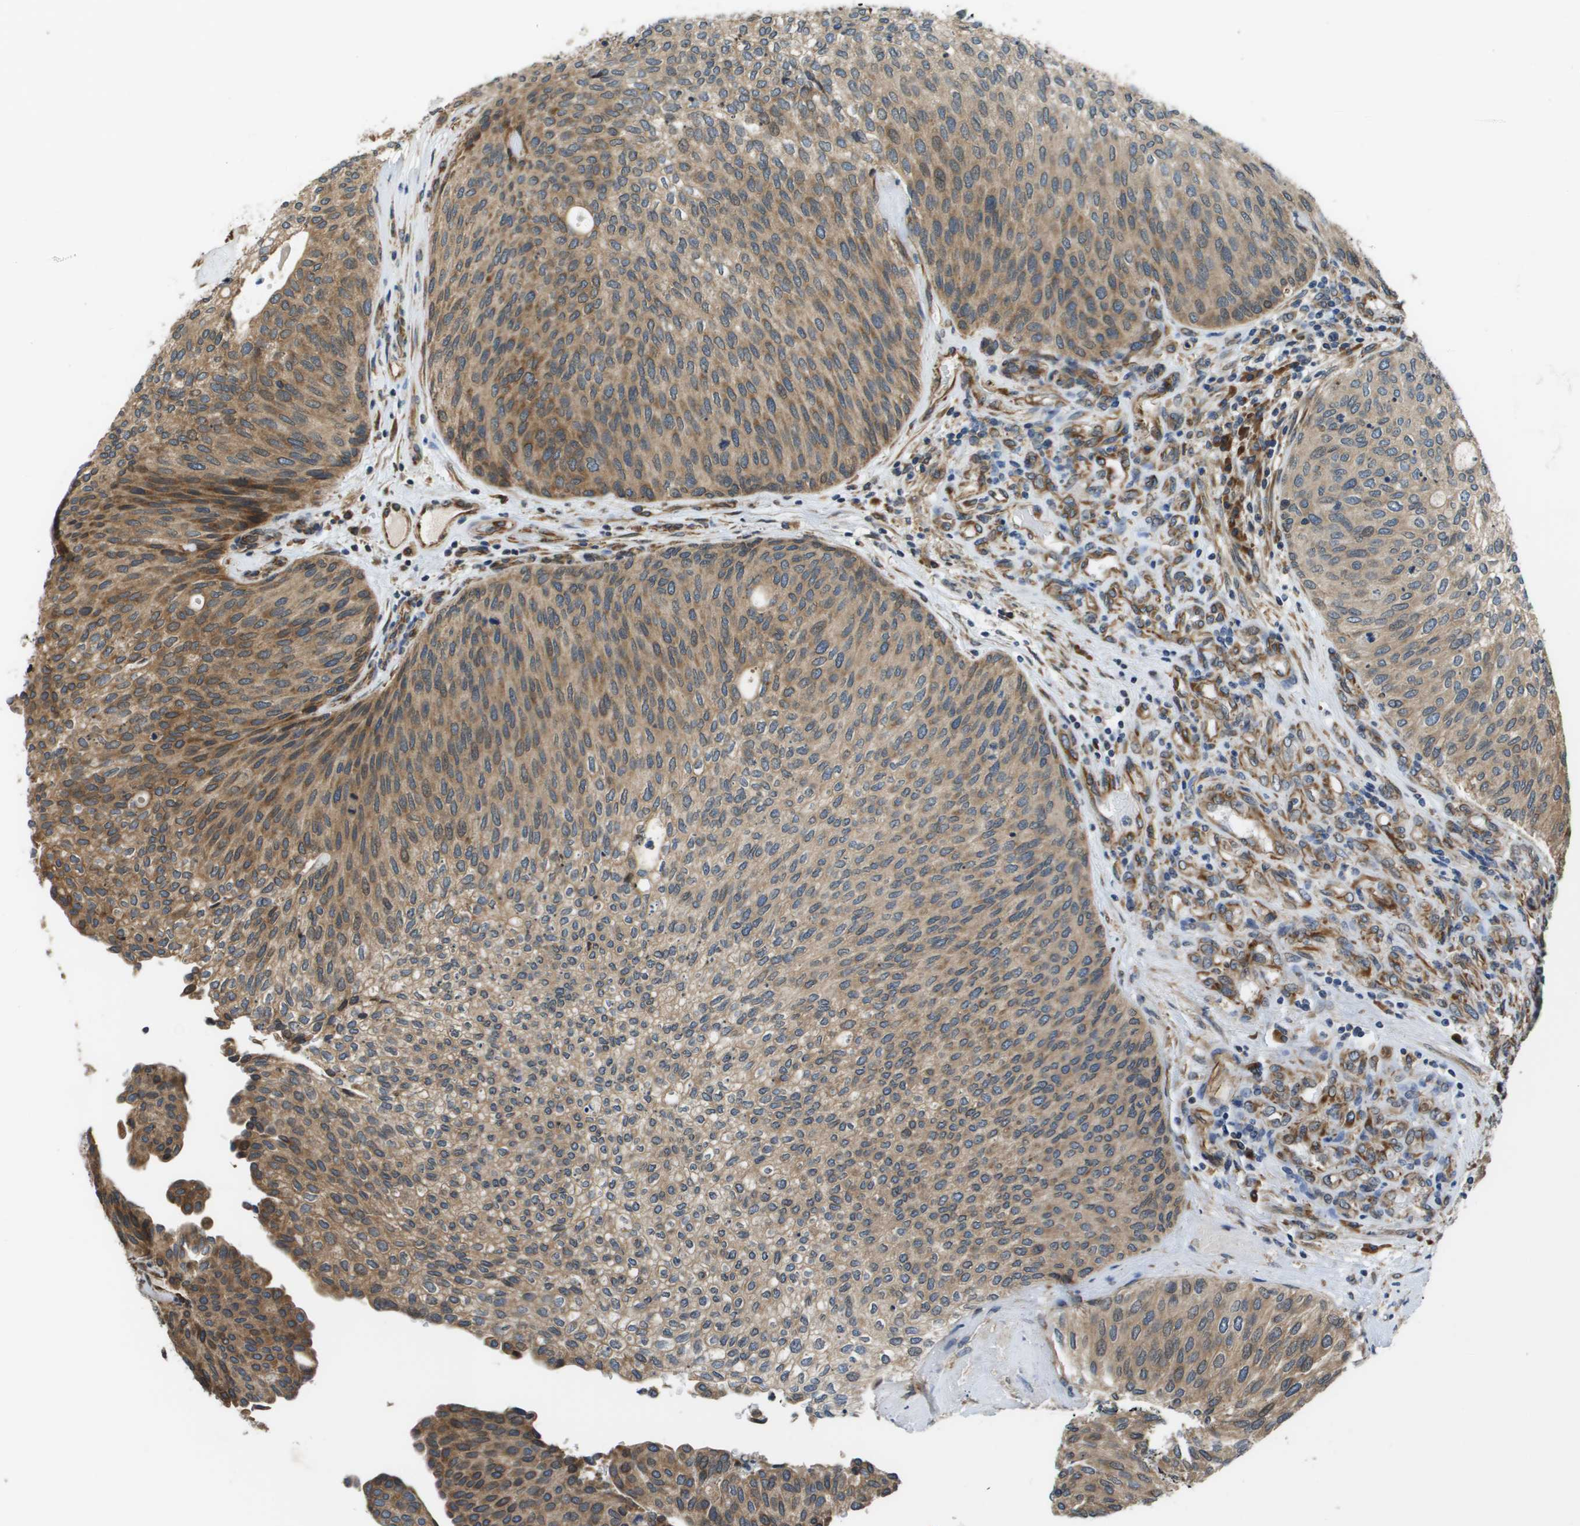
{"staining": {"intensity": "moderate", "quantity": ">75%", "location": "cytoplasmic/membranous"}, "tissue": "urothelial cancer", "cell_type": "Tumor cells", "image_type": "cancer", "snomed": [{"axis": "morphology", "description": "Urothelial carcinoma, Low grade"}, {"axis": "topography", "description": "Urinary bladder"}], "caption": "Immunohistochemistry (IHC) (DAB (3,3'-diaminobenzidine)) staining of low-grade urothelial carcinoma demonstrates moderate cytoplasmic/membranous protein expression in about >75% of tumor cells.", "gene": "SEC62", "patient": {"sex": "female", "age": 79}}